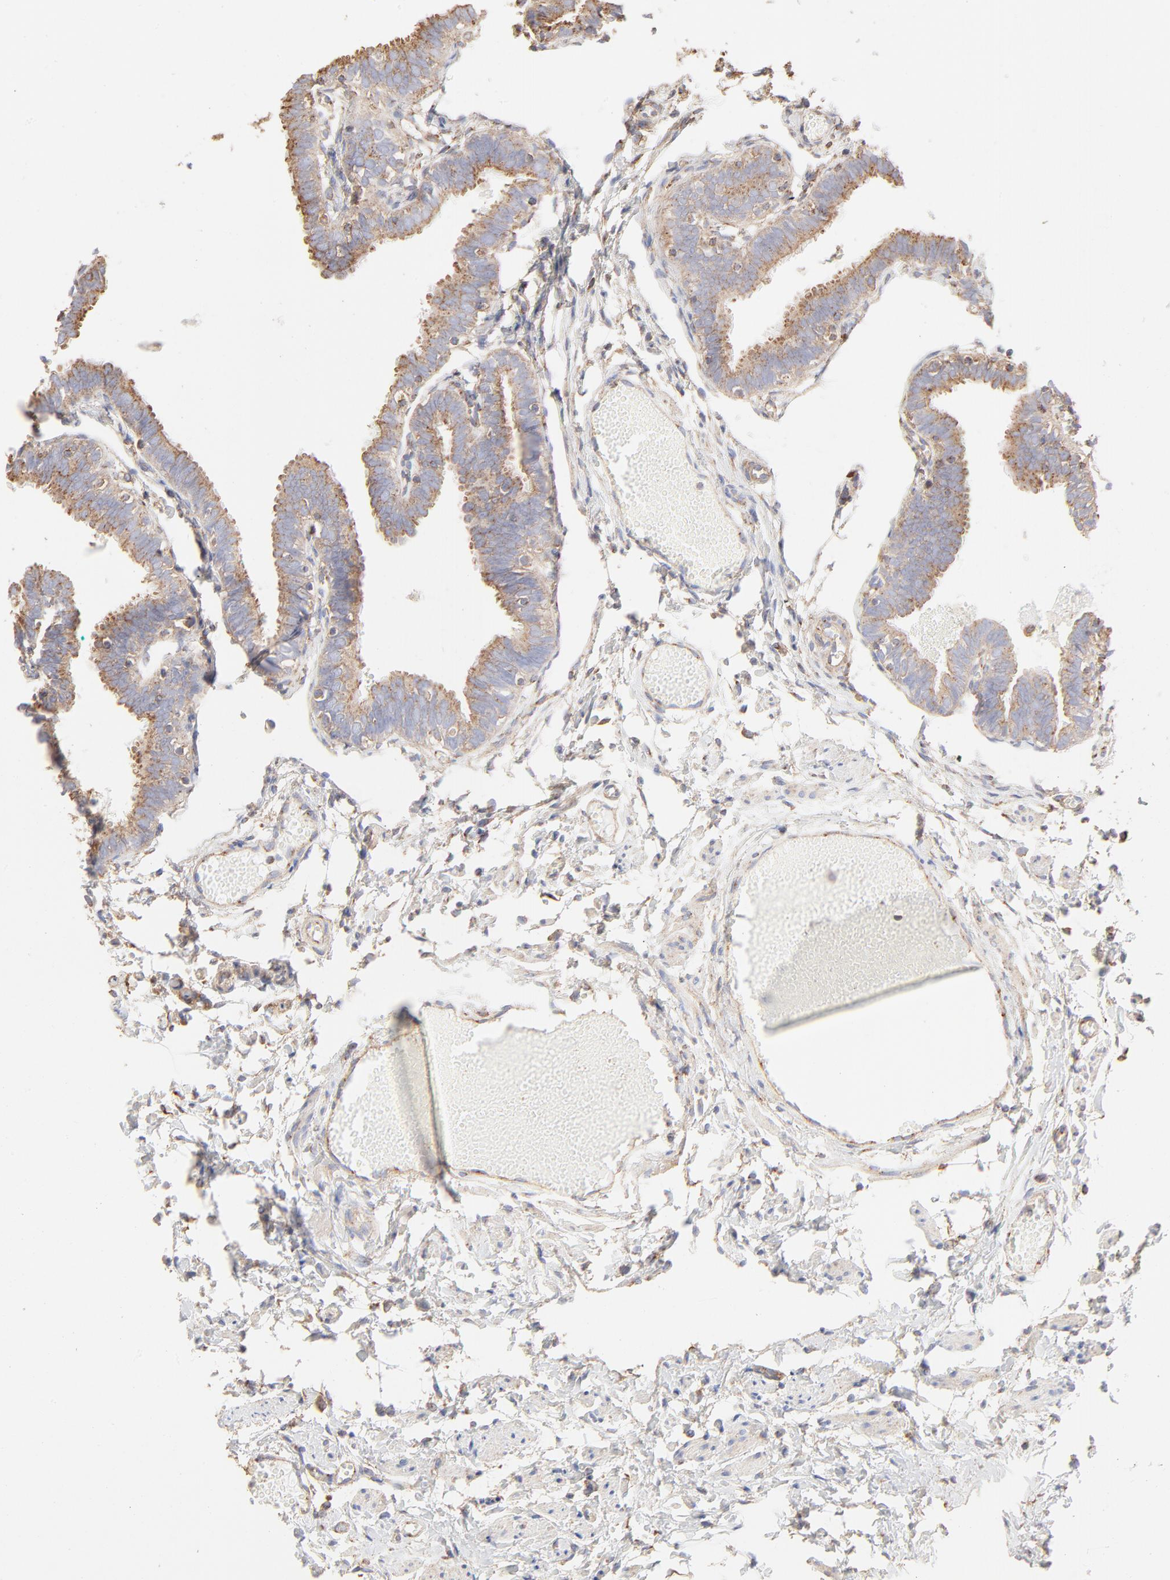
{"staining": {"intensity": "moderate", "quantity": ">75%", "location": "cytoplasmic/membranous"}, "tissue": "fallopian tube", "cell_type": "Glandular cells", "image_type": "normal", "snomed": [{"axis": "morphology", "description": "Normal tissue, NOS"}, {"axis": "topography", "description": "Fallopian tube"}], "caption": "IHC (DAB (3,3'-diaminobenzidine)) staining of unremarkable fallopian tube displays moderate cytoplasmic/membranous protein positivity in about >75% of glandular cells.", "gene": "CLTB", "patient": {"sex": "female", "age": 46}}